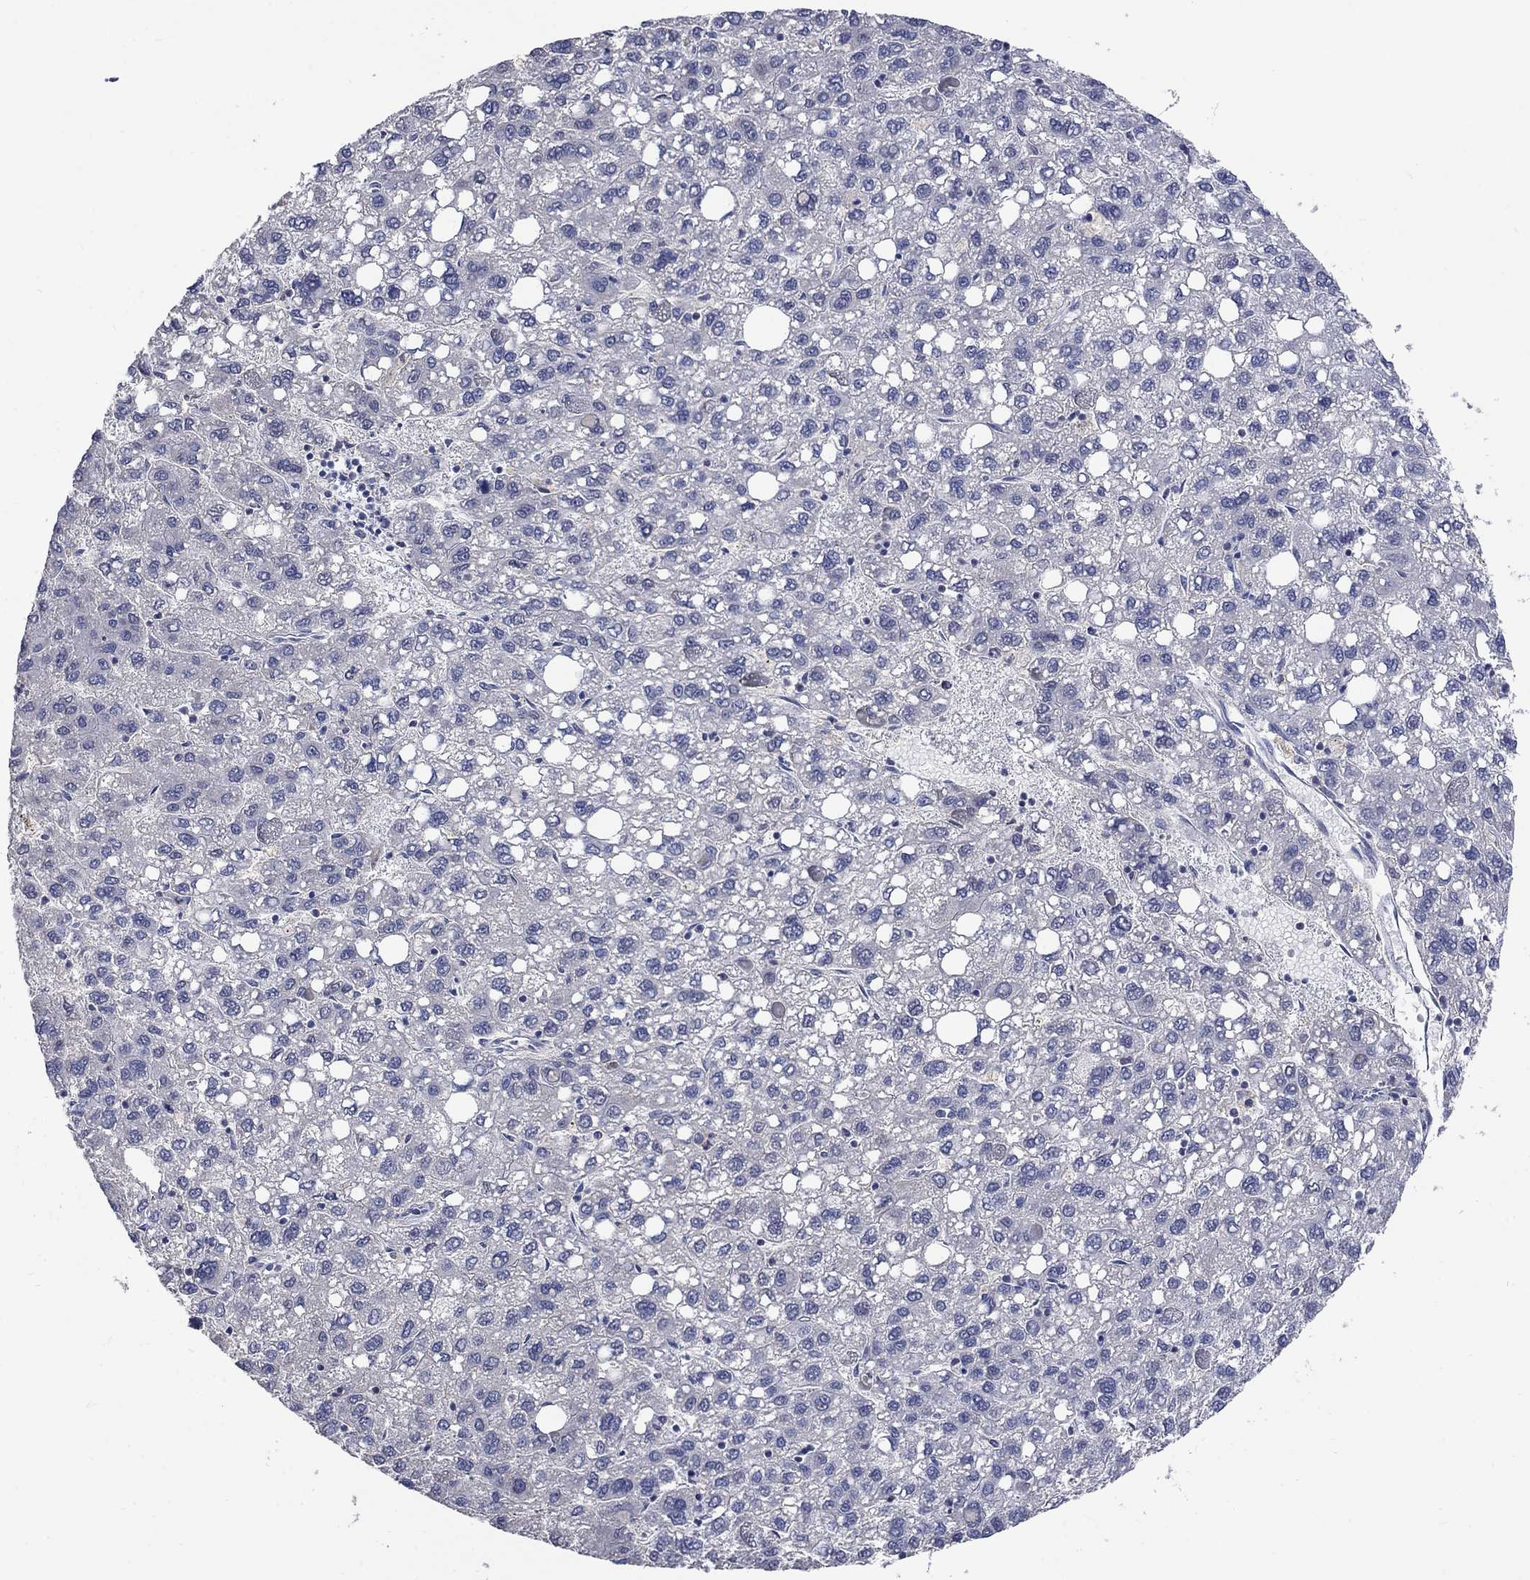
{"staining": {"intensity": "negative", "quantity": "none", "location": "none"}, "tissue": "liver cancer", "cell_type": "Tumor cells", "image_type": "cancer", "snomed": [{"axis": "morphology", "description": "Carcinoma, Hepatocellular, NOS"}, {"axis": "topography", "description": "Liver"}], "caption": "High magnification brightfield microscopy of liver cancer stained with DAB (brown) and counterstained with hematoxylin (blue): tumor cells show no significant staining. Brightfield microscopy of immunohistochemistry stained with DAB (3,3'-diaminobenzidine) (brown) and hematoxylin (blue), captured at high magnification.", "gene": "ZBTB18", "patient": {"sex": "female", "age": 82}}